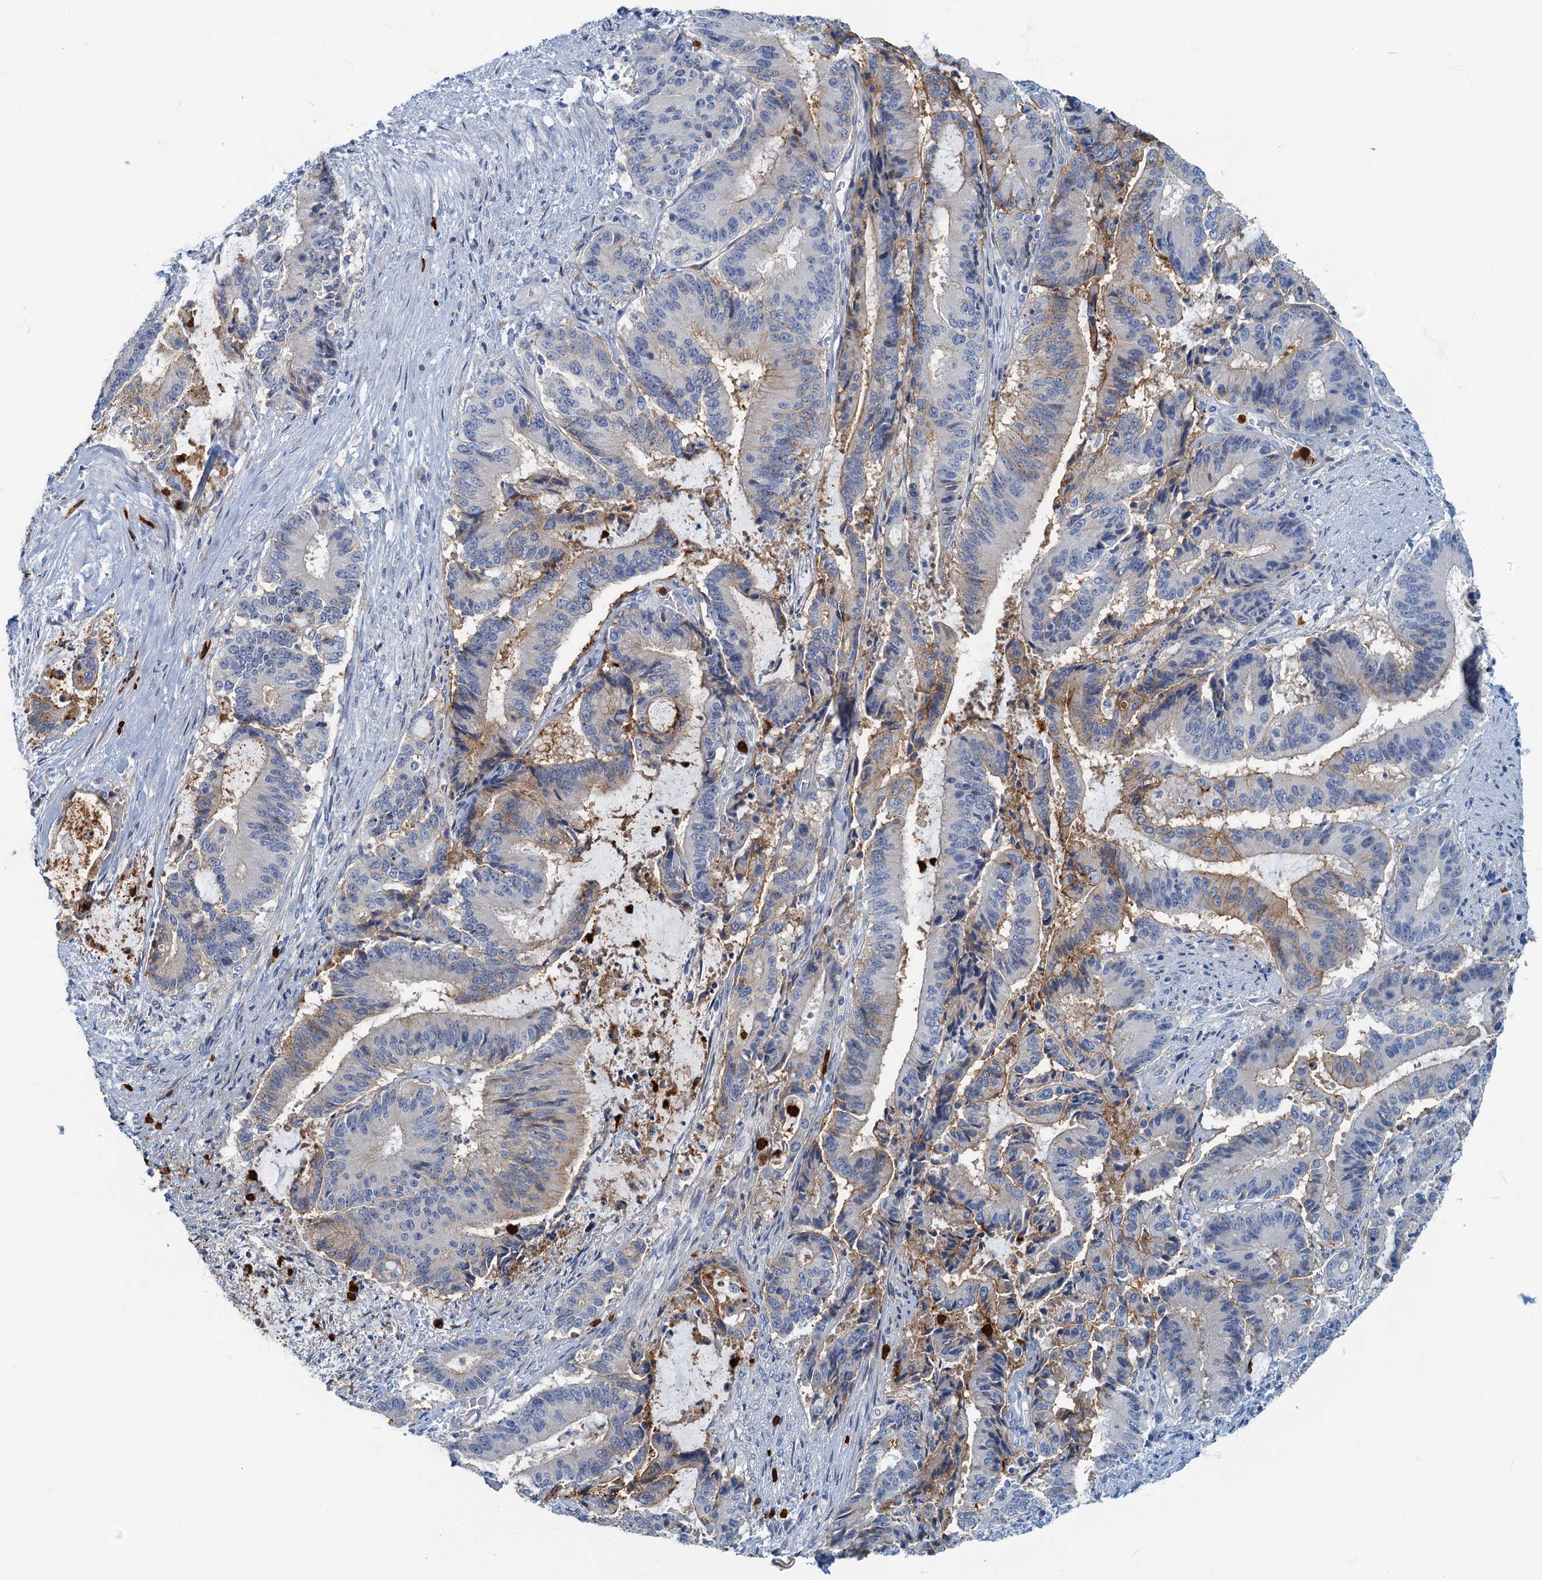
{"staining": {"intensity": "weak", "quantity": "<25%", "location": "cytoplasmic/membranous"}, "tissue": "liver cancer", "cell_type": "Tumor cells", "image_type": "cancer", "snomed": [{"axis": "morphology", "description": "Normal tissue, NOS"}, {"axis": "morphology", "description": "Cholangiocarcinoma"}, {"axis": "topography", "description": "Liver"}, {"axis": "topography", "description": "Peripheral nerve tissue"}], "caption": "A micrograph of human liver cancer is negative for staining in tumor cells. (DAB IHC with hematoxylin counter stain).", "gene": "ANKDD1A", "patient": {"sex": "female", "age": 73}}